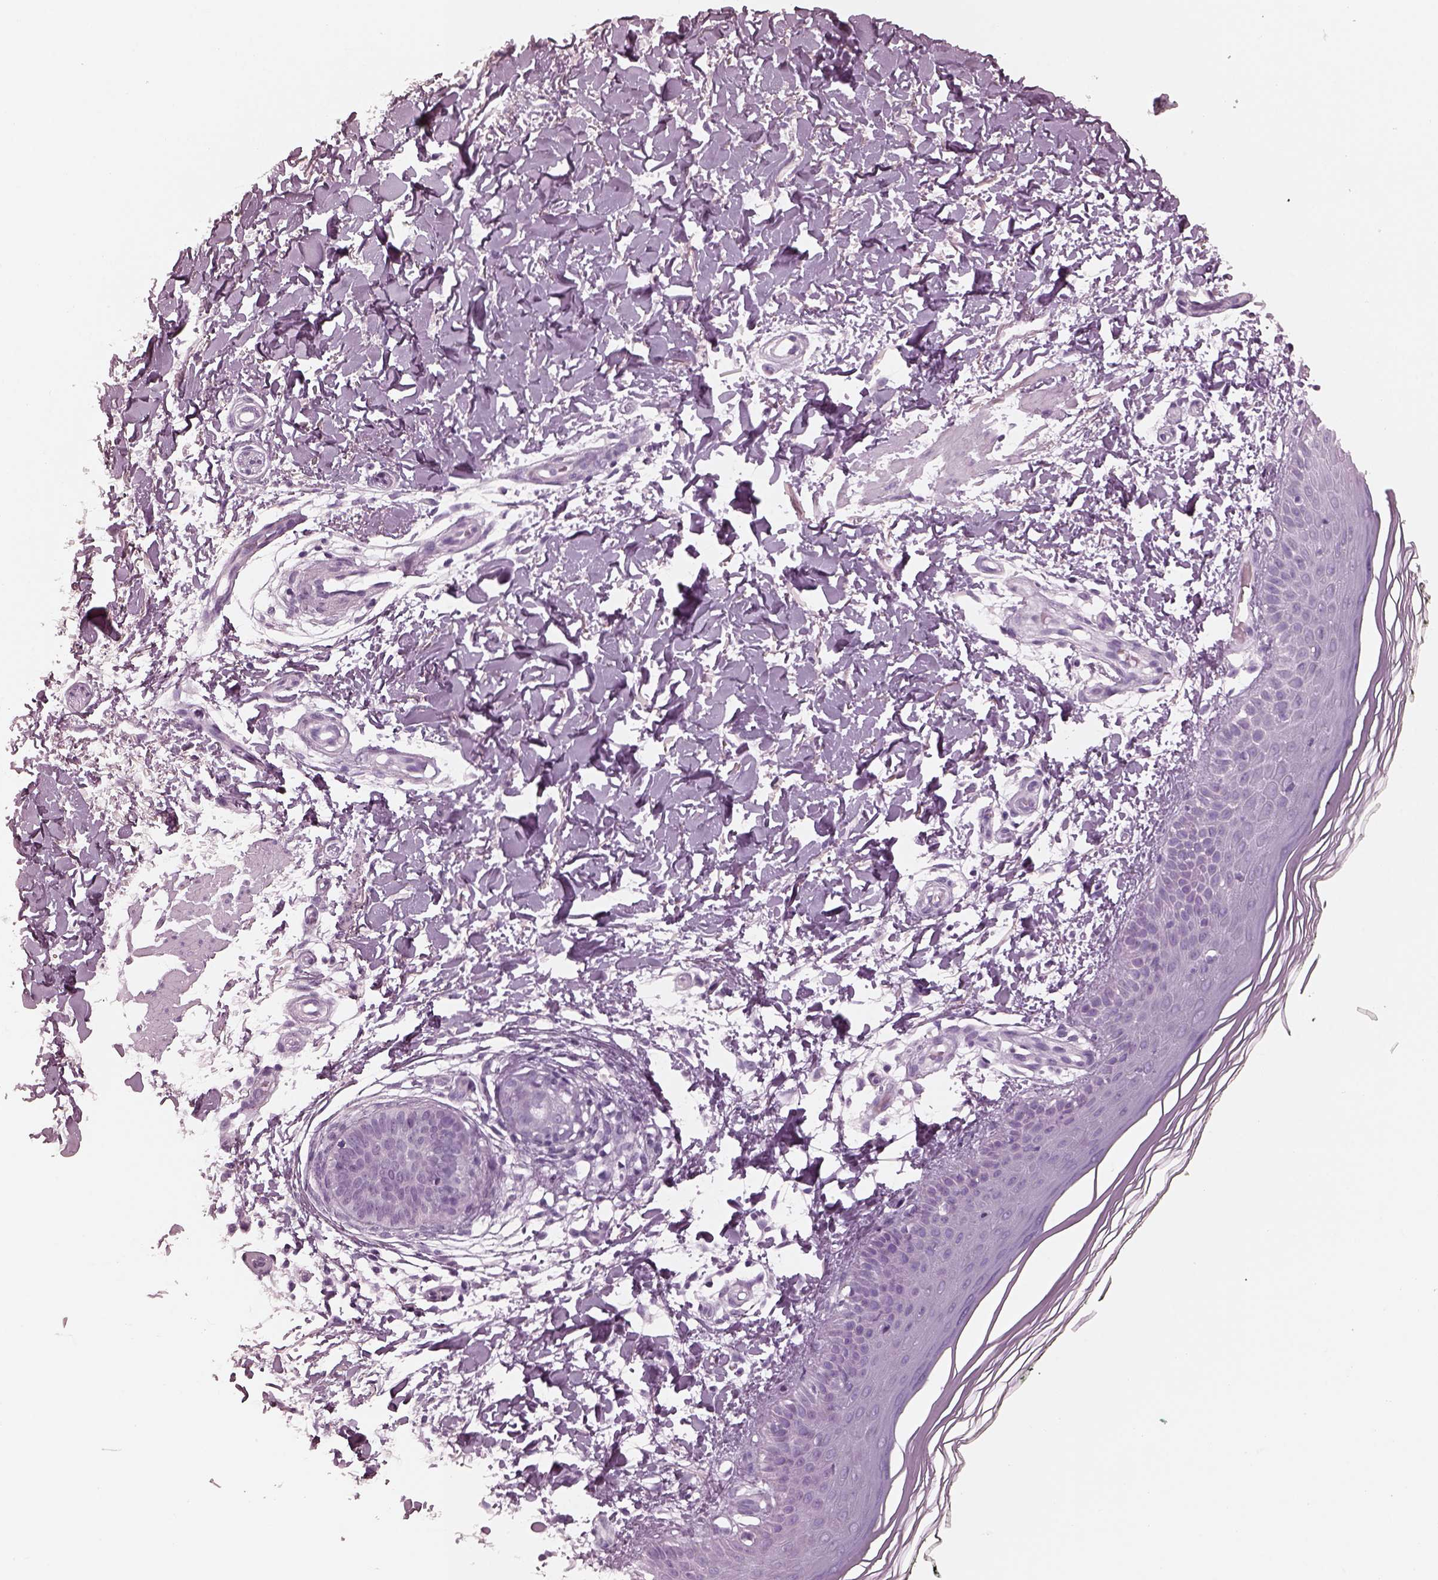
{"staining": {"intensity": "negative", "quantity": "none", "location": "none"}, "tissue": "skin", "cell_type": "Fibroblasts", "image_type": "normal", "snomed": [{"axis": "morphology", "description": "Normal tissue, NOS"}, {"axis": "topography", "description": "Skin"}], "caption": "Immunohistochemistry (IHC) photomicrograph of unremarkable skin: human skin stained with DAB (3,3'-diaminobenzidine) exhibits no significant protein positivity in fibroblasts. (Brightfield microscopy of DAB (3,3'-diaminobenzidine) immunohistochemistry at high magnification).", "gene": "FABP9", "patient": {"sex": "female", "age": 62}}